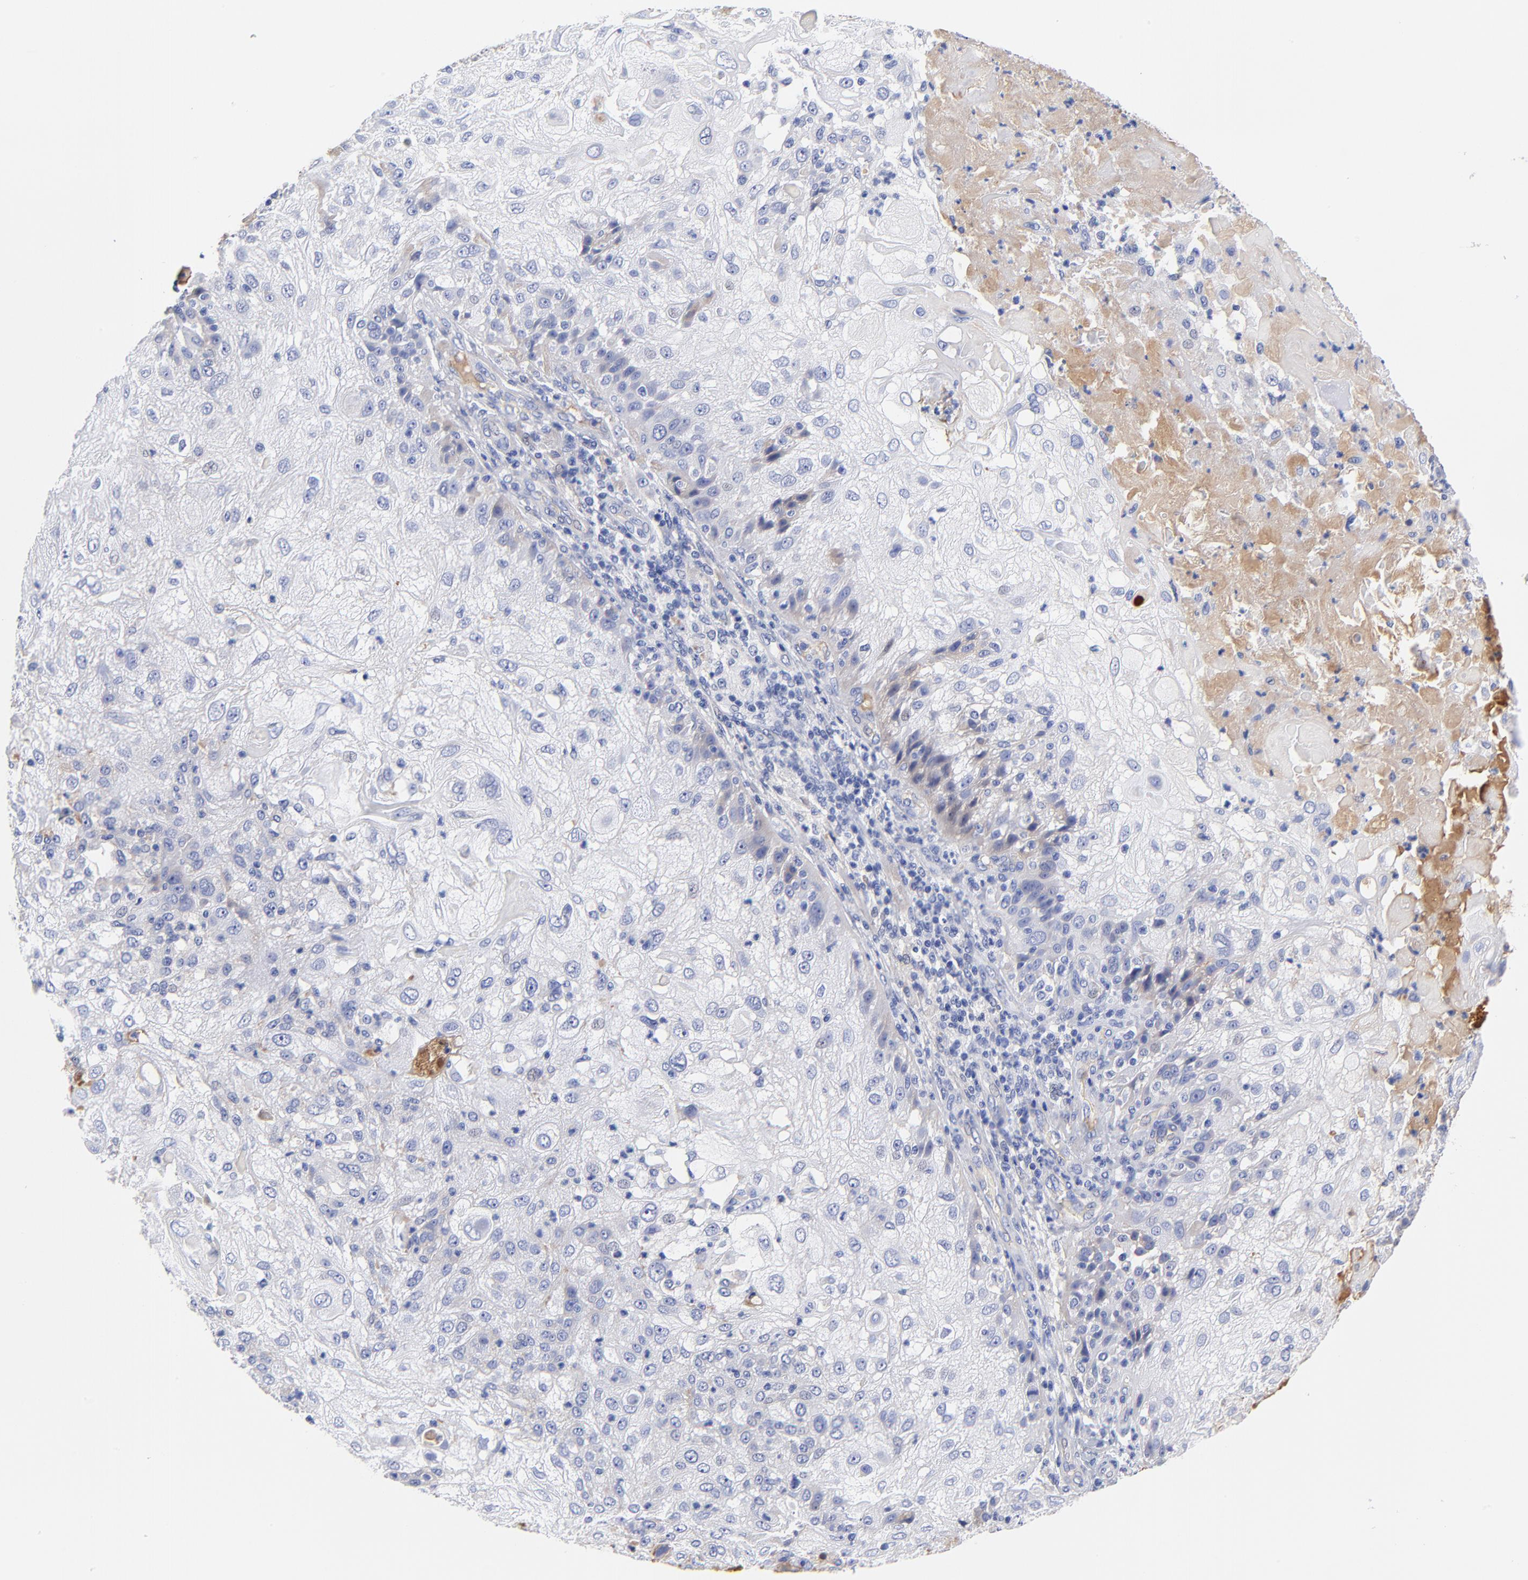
{"staining": {"intensity": "weak", "quantity": "25%-75%", "location": "cytoplasmic/membranous"}, "tissue": "skin cancer", "cell_type": "Tumor cells", "image_type": "cancer", "snomed": [{"axis": "morphology", "description": "Normal tissue, NOS"}, {"axis": "morphology", "description": "Squamous cell carcinoma, NOS"}, {"axis": "topography", "description": "Skin"}], "caption": "Immunohistochemical staining of skin squamous cell carcinoma displays low levels of weak cytoplasmic/membranous protein positivity in about 25%-75% of tumor cells. (DAB (3,3'-diaminobenzidine) = brown stain, brightfield microscopy at high magnification).", "gene": "IGLV3-10", "patient": {"sex": "female", "age": 83}}